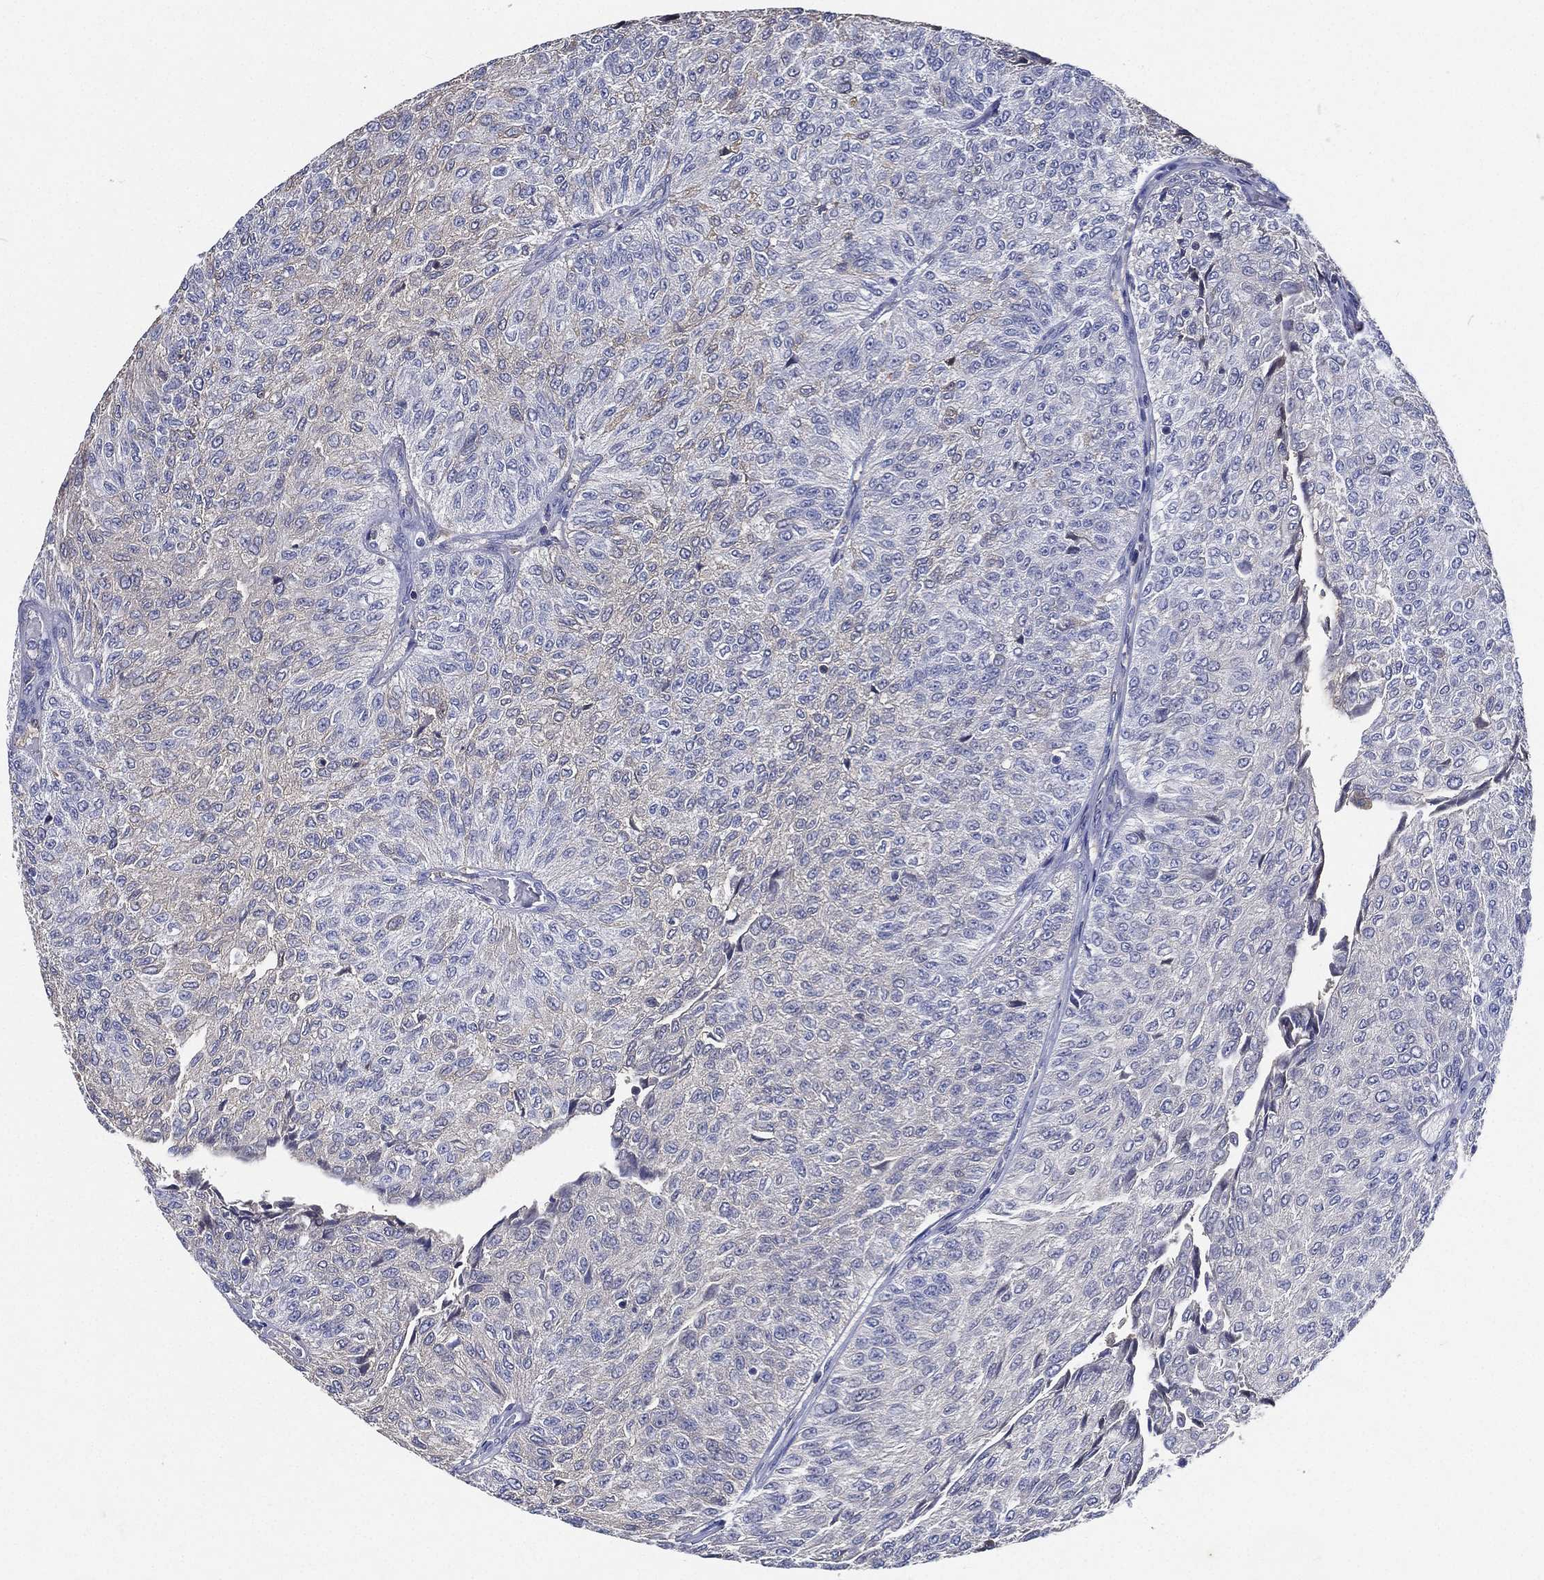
{"staining": {"intensity": "negative", "quantity": "none", "location": "none"}, "tissue": "urothelial cancer", "cell_type": "Tumor cells", "image_type": "cancer", "snomed": [{"axis": "morphology", "description": "Urothelial carcinoma, Low grade"}, {"axis": "topography", "description": "Urinary bladder"}], "caption": "DAB immunohistochemical staining of human urothelial cancer displays no significant staining in tumor cells.", "gene": "TMPRSS11D", "patient": {"sex": "male", "age": 78}}